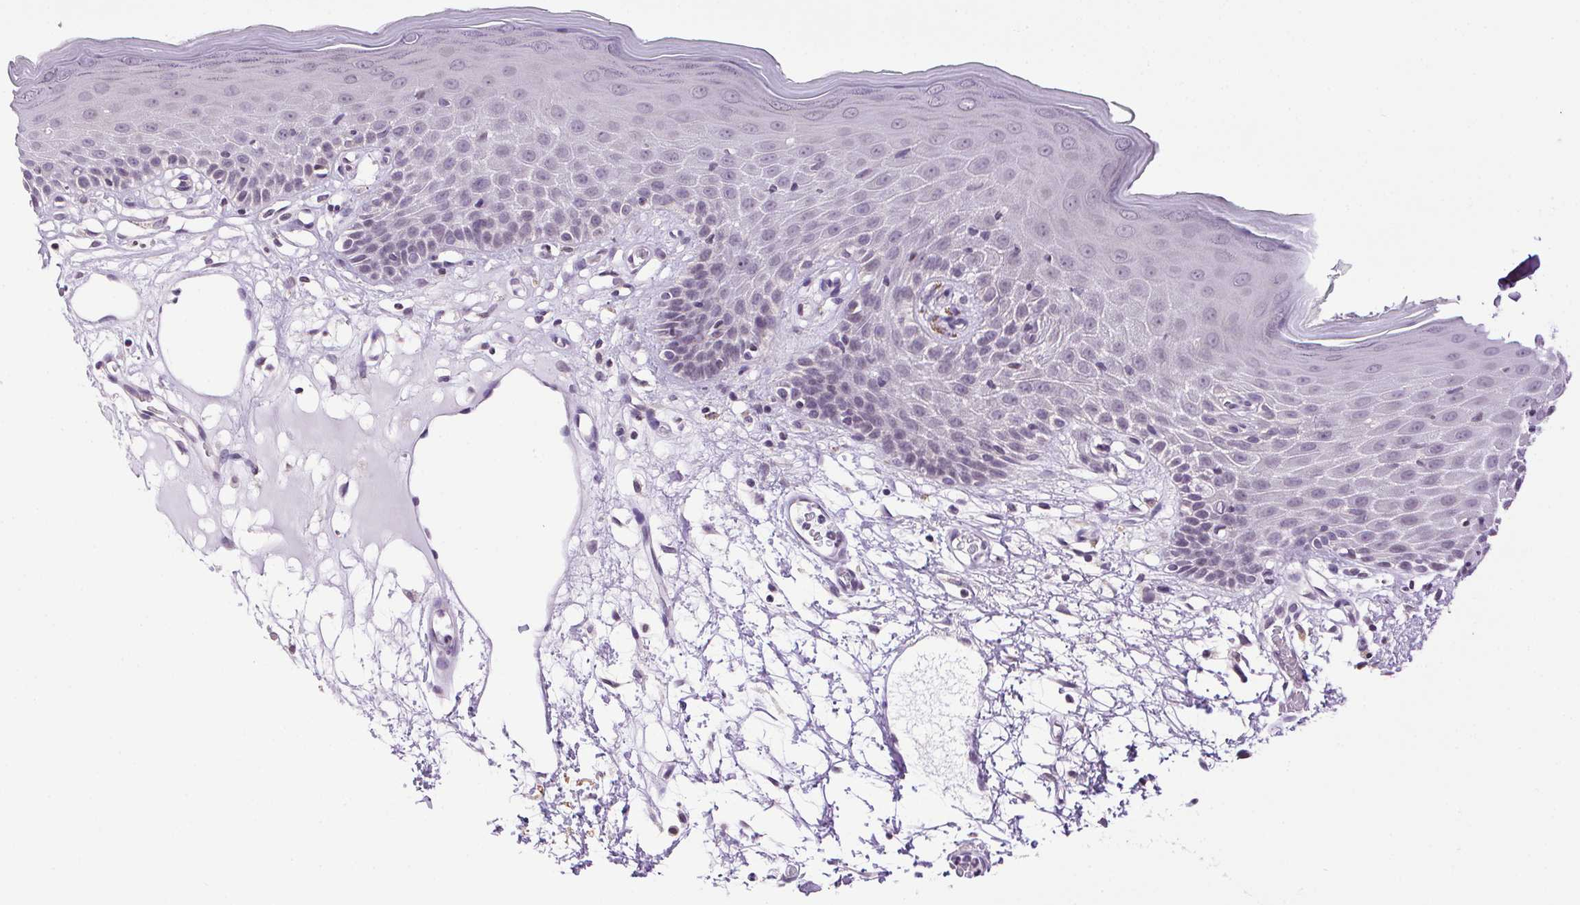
{"staining": {"intensity": "negative", "quantity": "none", "location": "none"}, "tissue": "skin", "cell_type": "Epidermal cells", "image_type": "normal", "snomed": [{"axis": "morphology", "description": "Normal tissue, NOS"}, {"axis": "topography", "description": "Vulva"}], "caption": "Skin stained for a protein using immunohistochemistry (IHC) reveals no staining epidermal cells.", "gene": "SMIM13", "patient": {"sex": "female", "age": 68}}